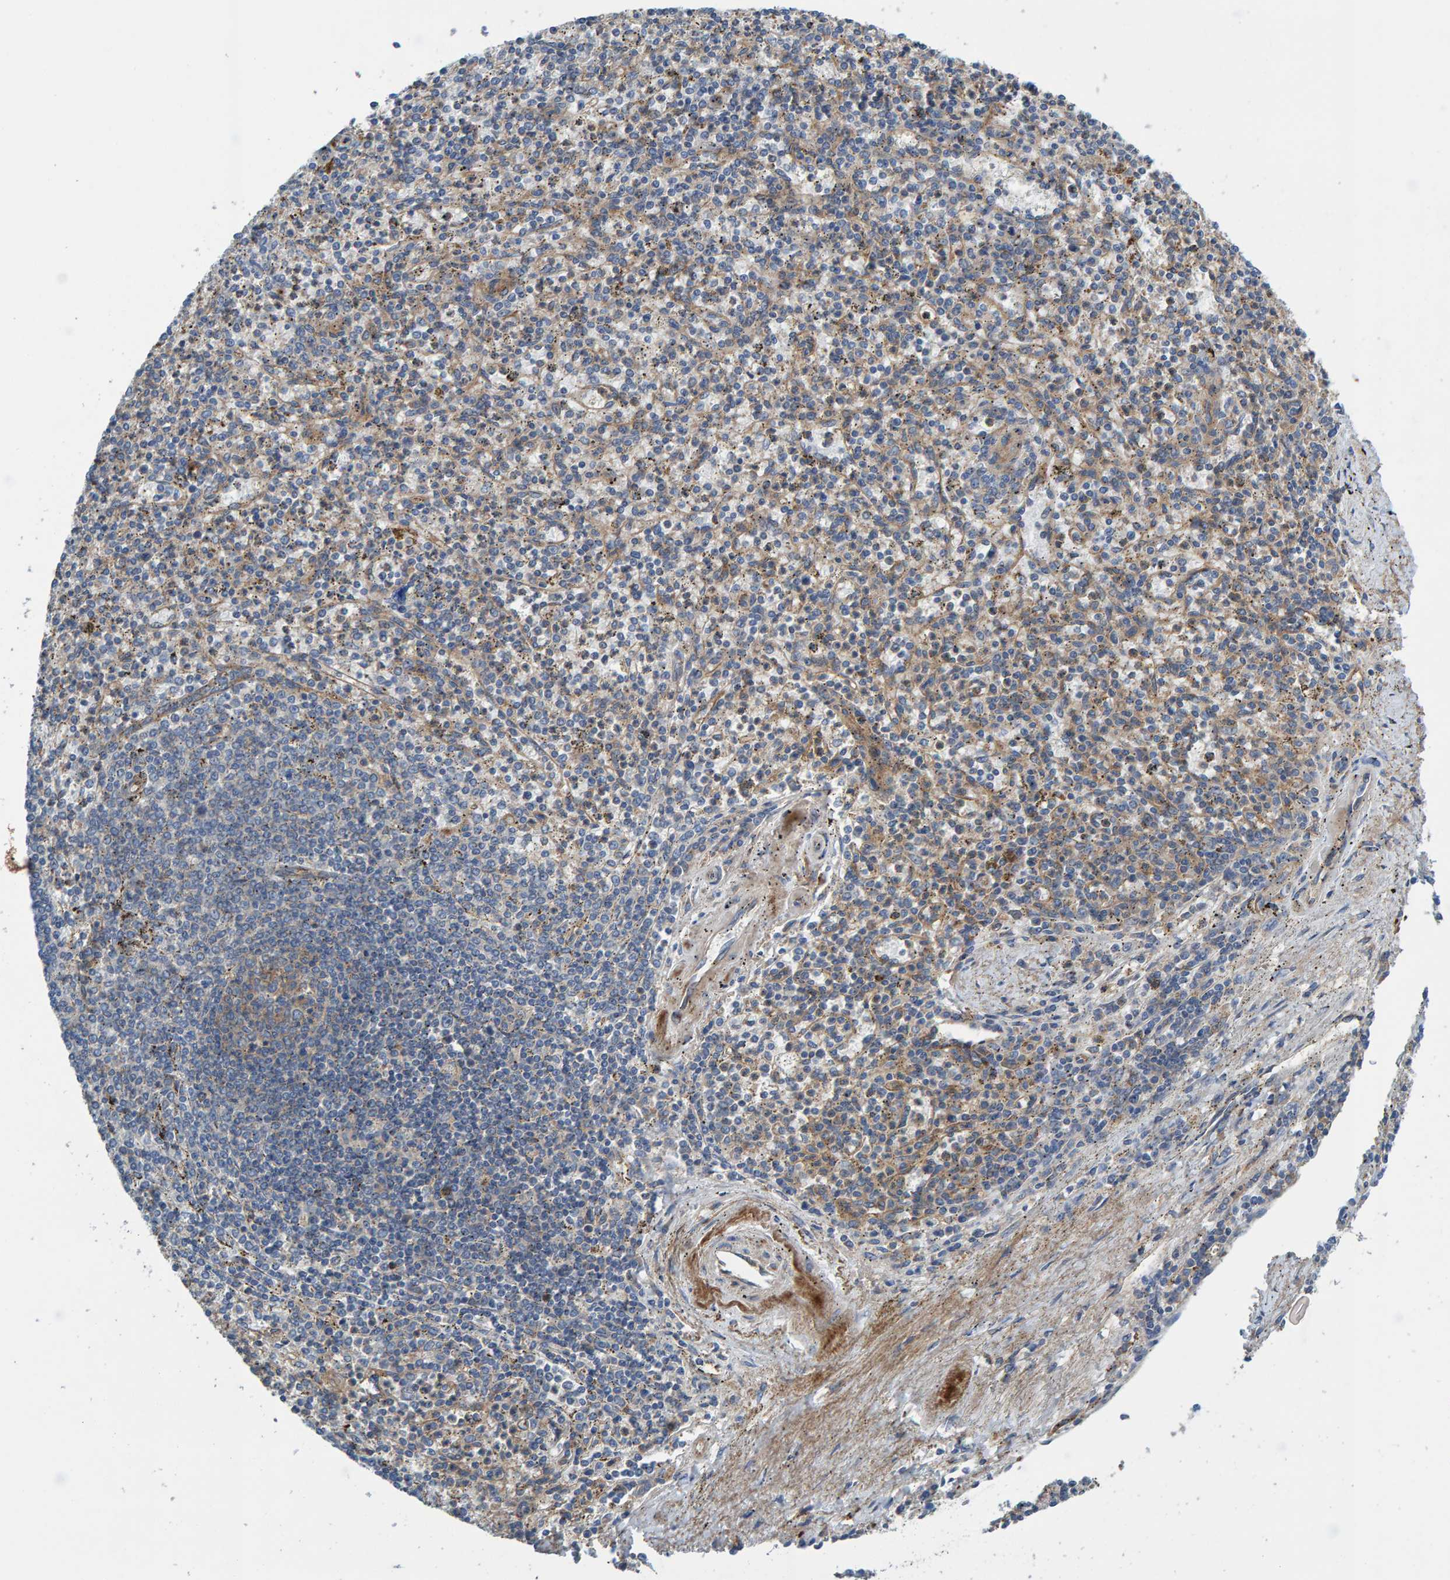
{"staining": {"intensity": "moderate", "quantity": "25%-75%", "location": "cytoplasmic/membranous"}, "tissue": "spleen", "cell_type": "Cells in red pulp", "image_type": "normal", "snomed": [{"axis": "morphology", "description": "Normal tissue, NOS"}, {"axis": "topography", "description": "Spleen"}], "caption": "Immunohistochemical staining of unremarkable spleen exhibits moderate cytoplasmic/membranous protein staining in about 25%-75% of cells in red pulp. Immunohistochemistry stains the protein in brown and the nuclei are stained blue.", "gene": "MKLN1", "patient": {"sex": "male", "age": 72}}